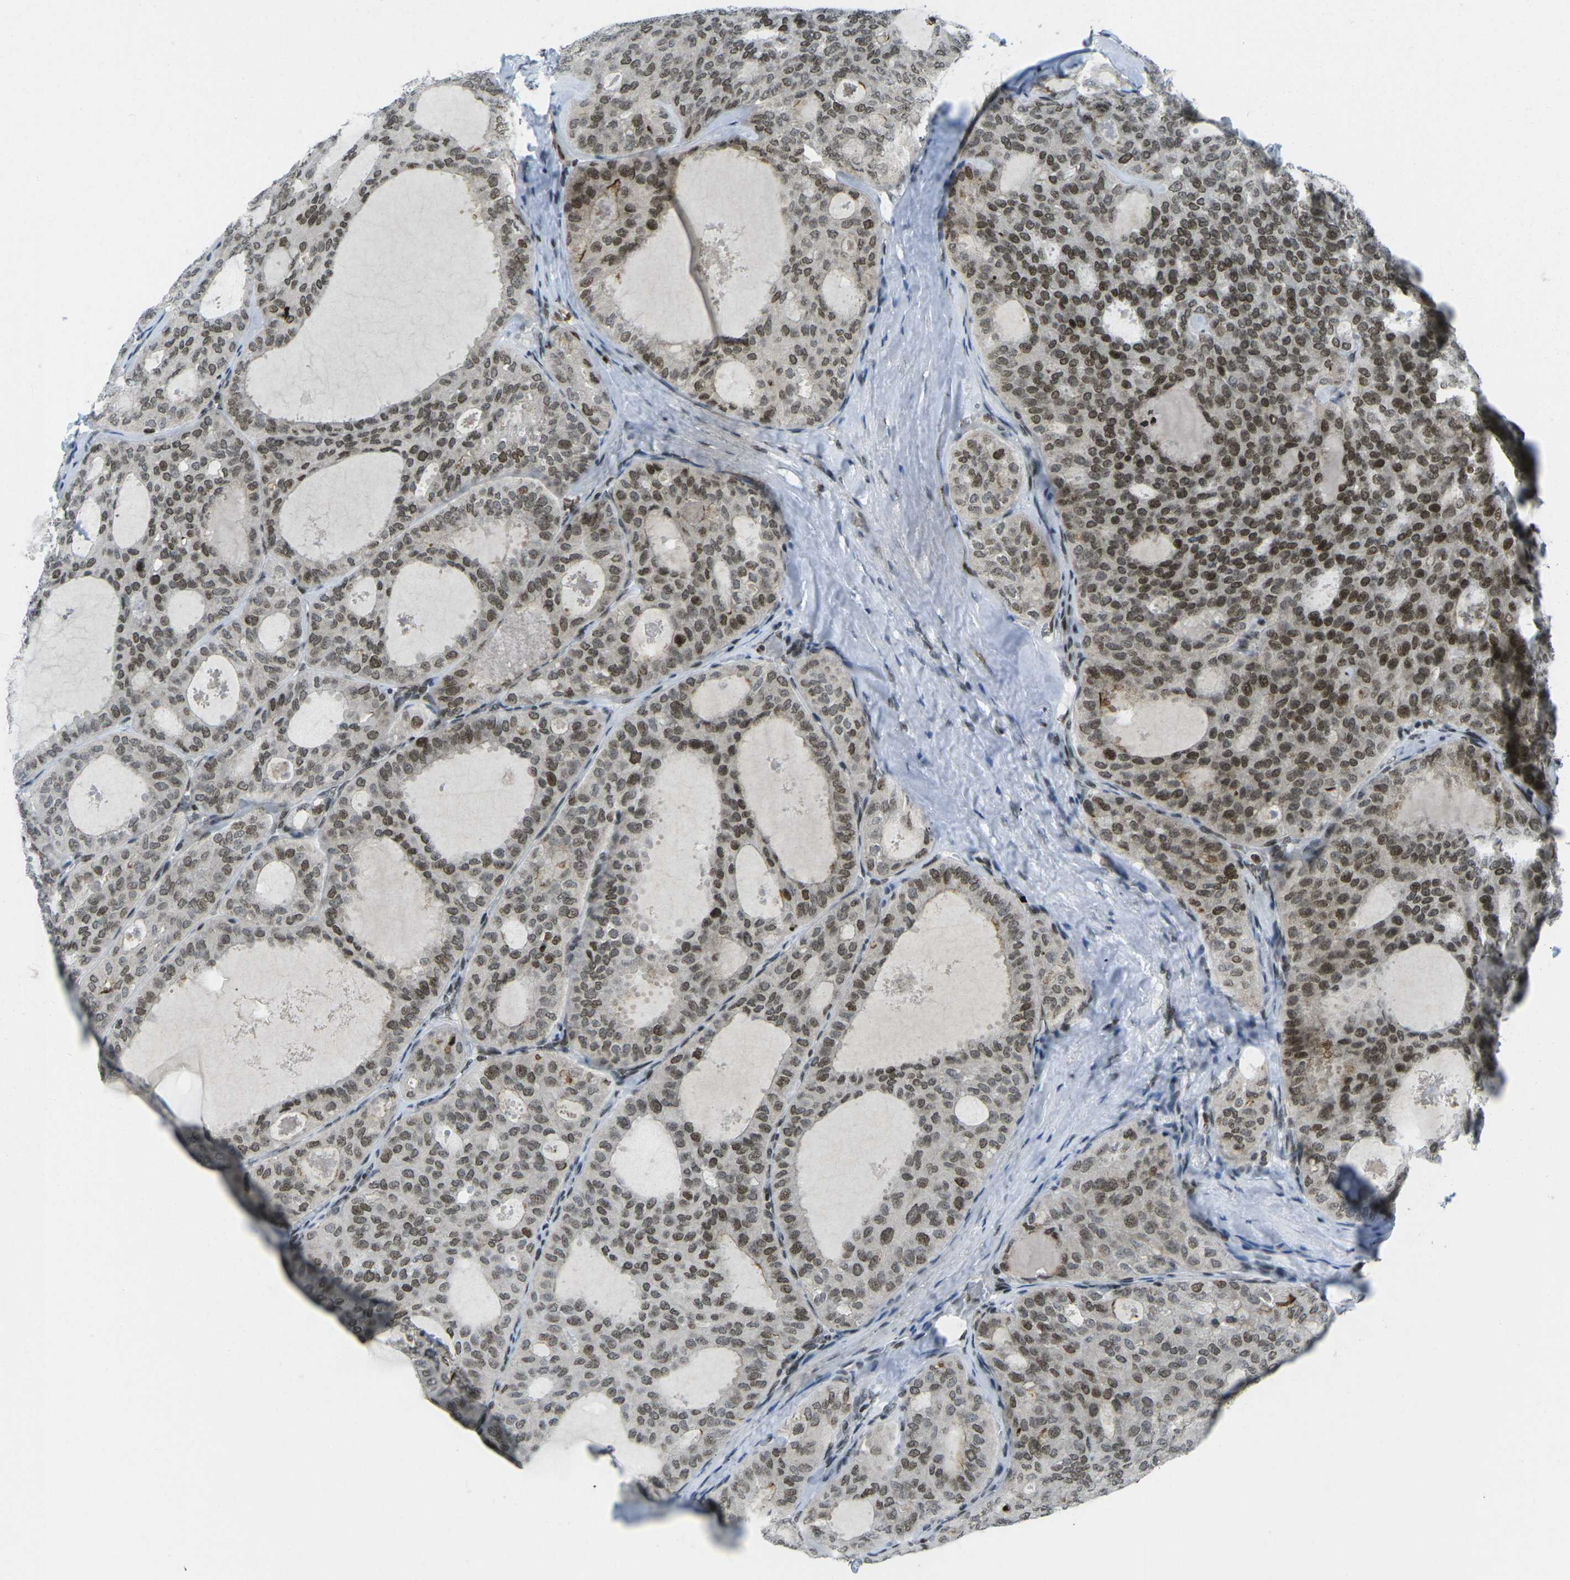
{"staining": {"intensity": "moderate", "quantity": ">75%", "location": "nuclear"}, "tissue": "thyroid cancer", "cell_type": "Tumor cells", "image_type": "cancer", "snomed": [{"axis": "morphology", "description": "Follicular adenoma carcinoma, NOS"}, {"axis": "topography", "description": "Thyroid gland"}], "caption": "This is an image of immunohistochemistry (IHC) staining of thyroid cancer, which shows moderate positivity in the nuclear of tumor cells.", "gene": "EME1", "patient": {"sex": "male", "age": 75}}